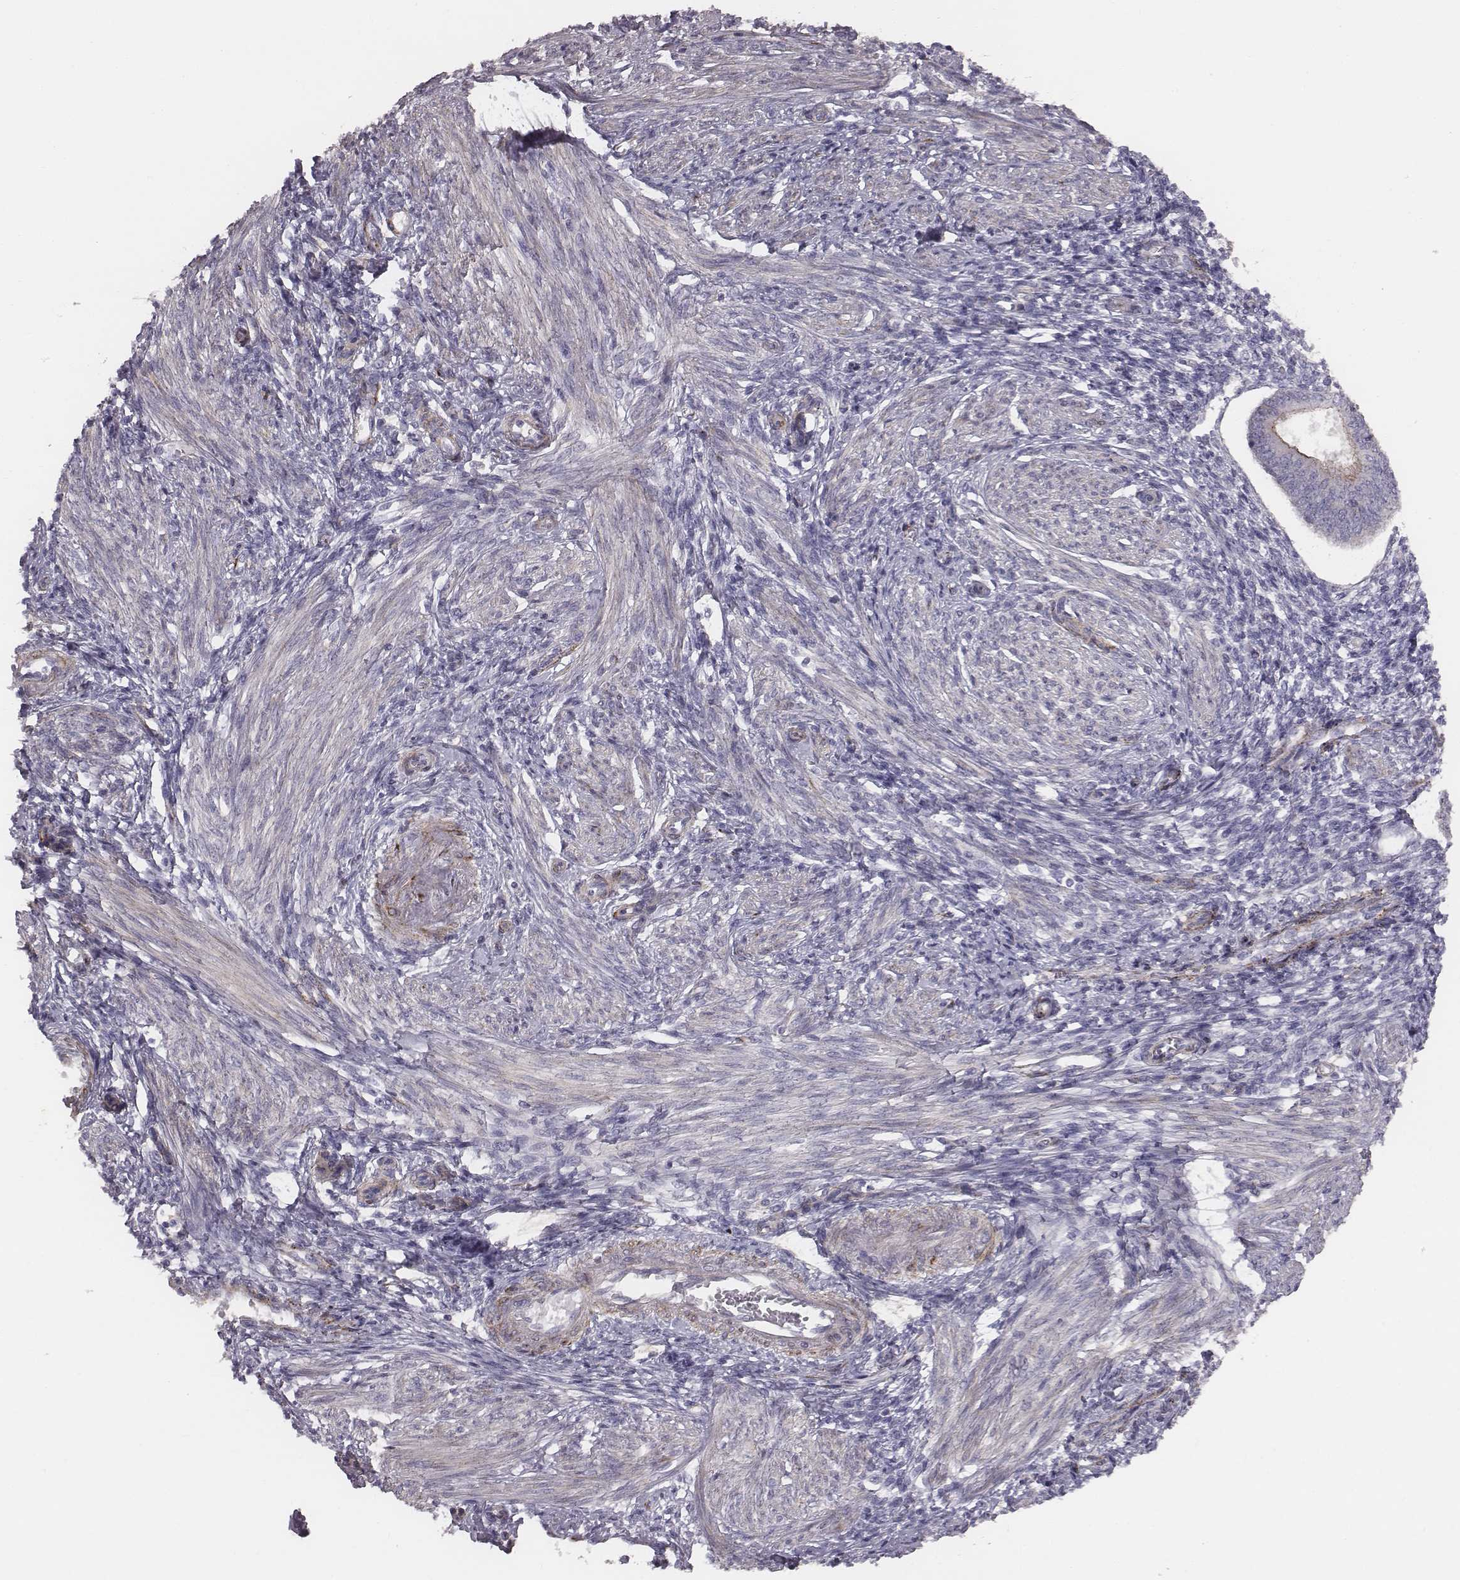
{"staining": {"intensity": "negative", "quantity": "none", "location": "none"}, "tissue": "endometrium", "cell_type": "Cells in endometrial stroma", "image_type": "normal", "snomed": [{"axis": "morphology", "description": "Normal tissue, NOS"}, {"axis": "topography", "description": "Endometrium"}], "caption": "DAB (3,3'-diaminobenzidine) immunohistochemical staining of unremarkable endometrium shows no significant expression in cells in endometrial stroma.", "gene": "PRKCZ", "patient": {"sex": "female", "age": 42}}